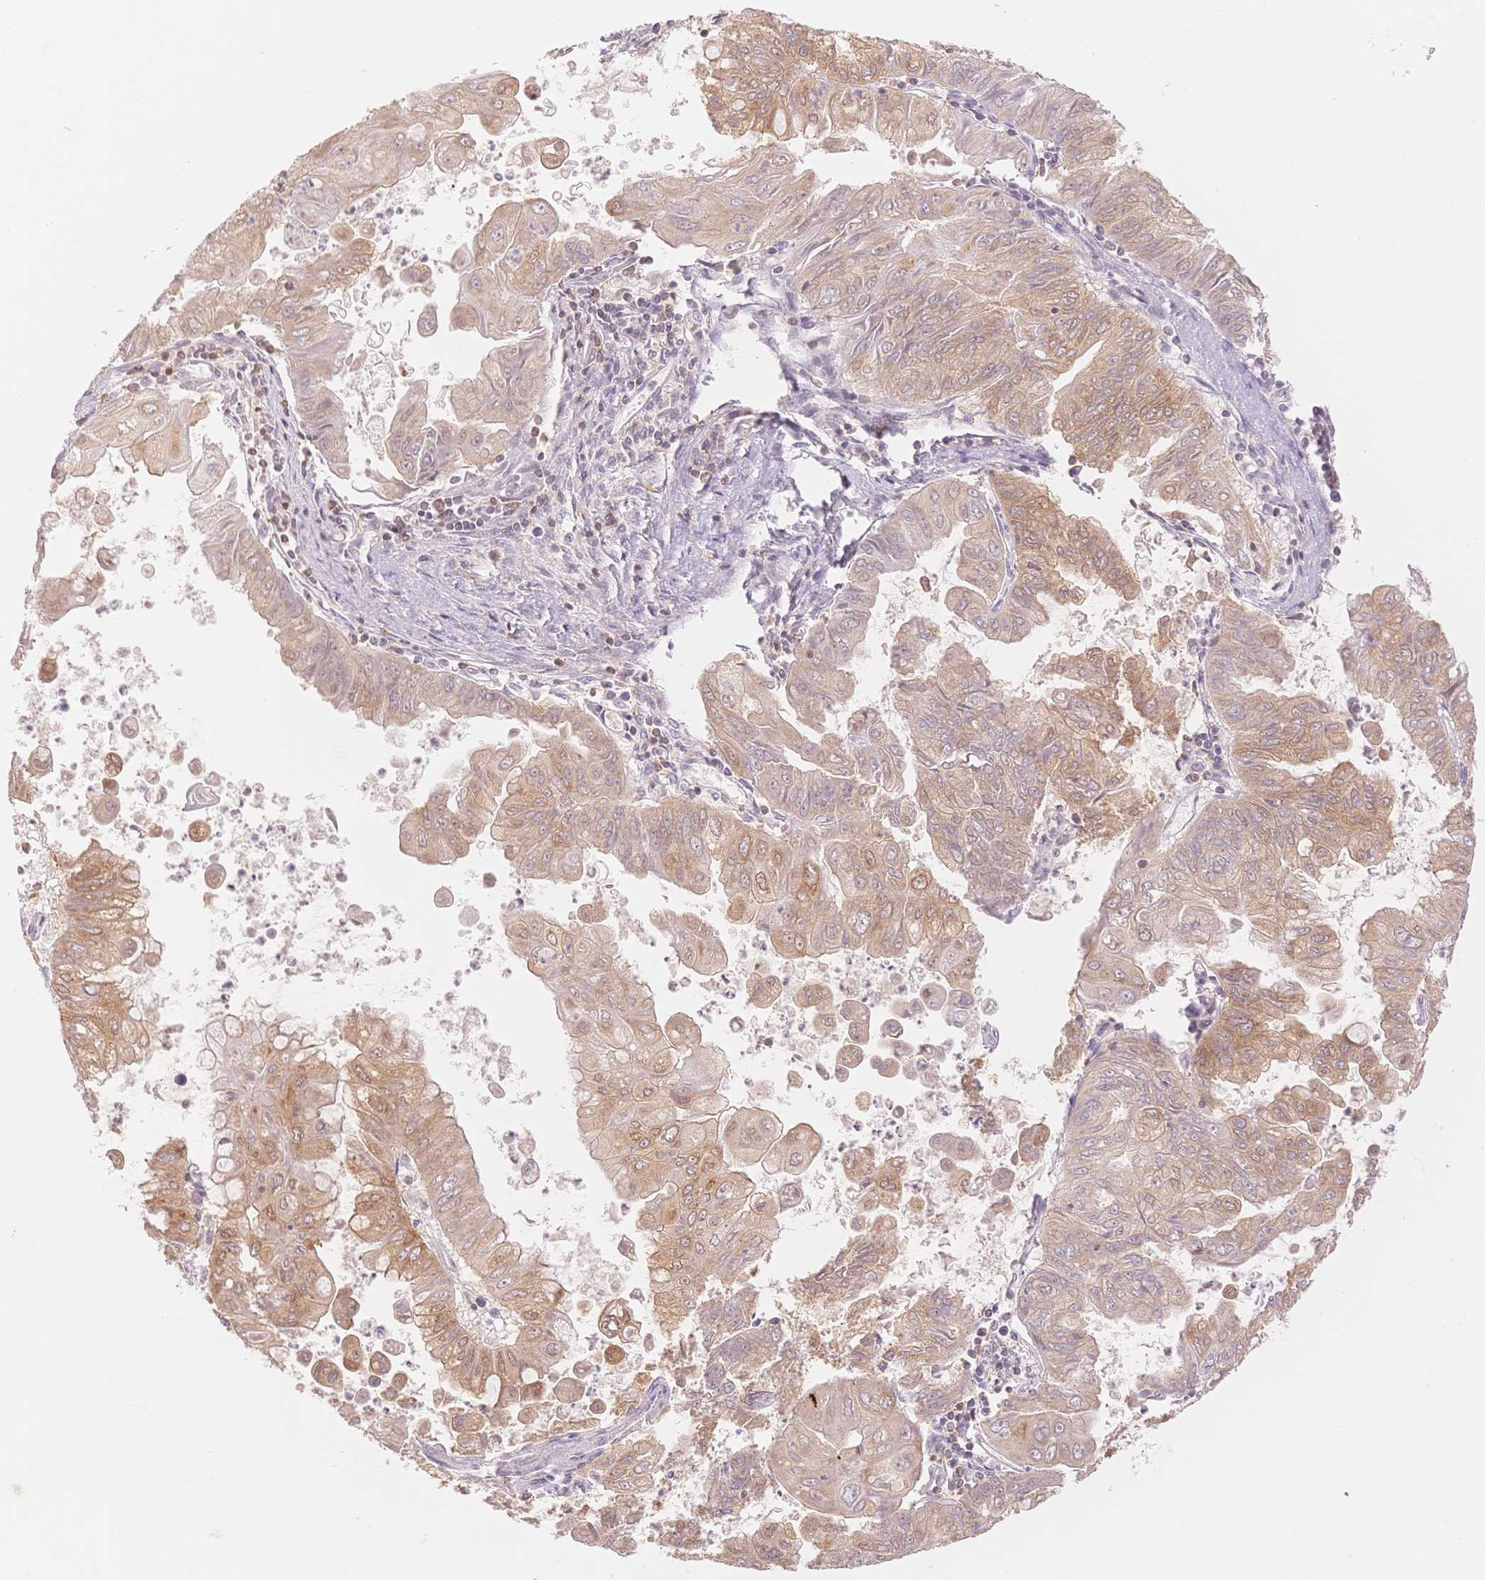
{"staining": {"intensity": "weak", "quantity": ">75%", "location": "cytoplasmic/membranous"}, "tissue": "stomach cancer", "cell_type": "Tumor cells", "image_type": "cancer", "snomed": [{"axis": "morphology", "description": "Adenocarcinoma, NOS"}, {"axis": "topography", "description": "Stomach, upper"}], "caption": "Adenocarcinoma (stomach) stained for a protein (brown) reveals weak cytoplasmic/membranous positive positivity in about >75% of tumor cells.", "gene": "STK39", "patient": {"sex": "male", "age": 80}}